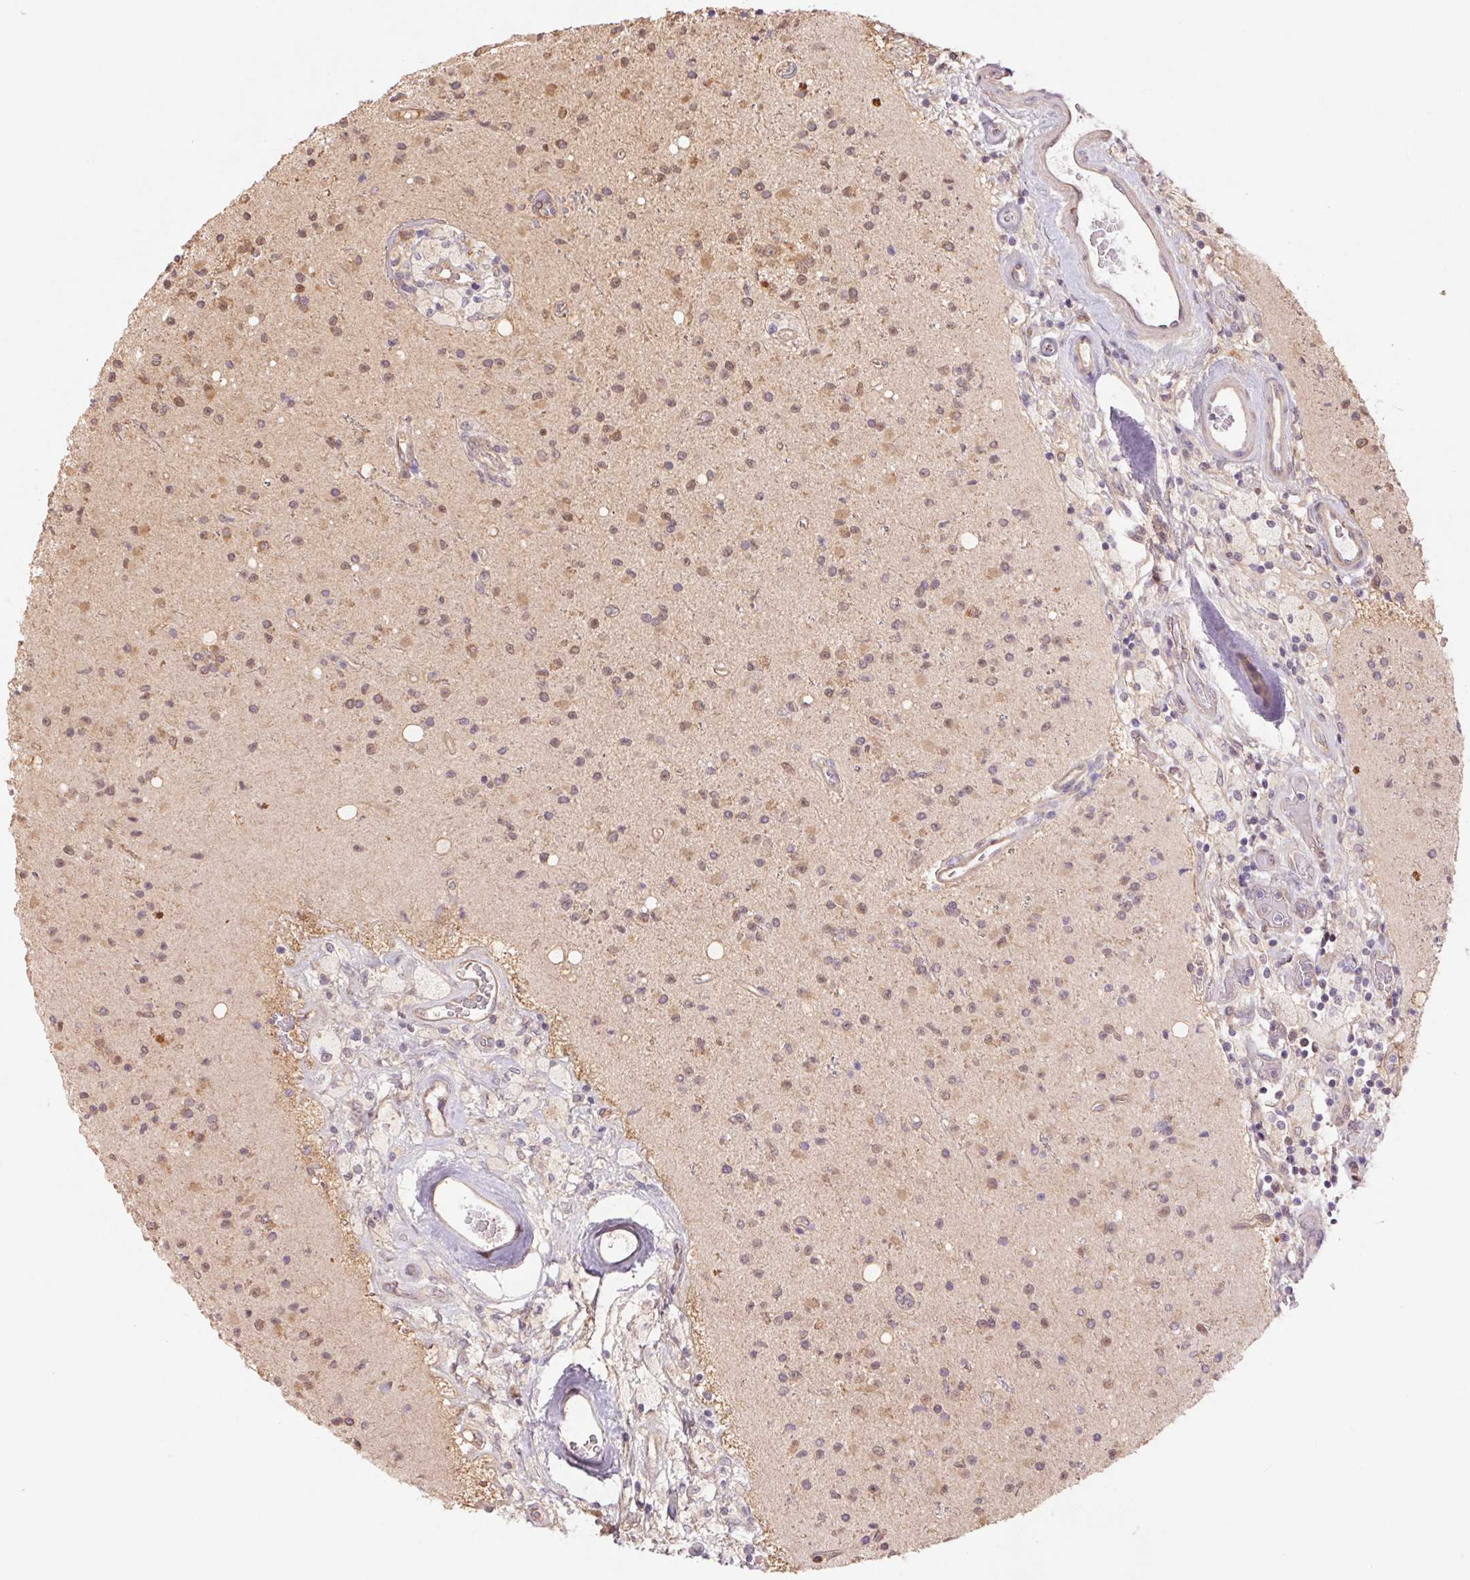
{"staining": {"intensity": "moderate", "quantity": "25%-75%", "location": "nuclear"}, "tissue": "glioma", "cell_type": "Tumor cells", "image_type": "cancer", "snomed": [{"axis": "morphology", "description": "Glioma, malignant, High grade"}, {"axis": "topography", "description": "Brain"}], "caption": "Protein staining of glioma tissue shows moderate nuclear expression in approximately 25%-75% of tumor cells. Using DAB (brown) and hematoxylin (blue) stains, captured at high magnification using brightfield microscopy.", "gene": "RRM1", "patient": {"sex": "male", "age": 36}}